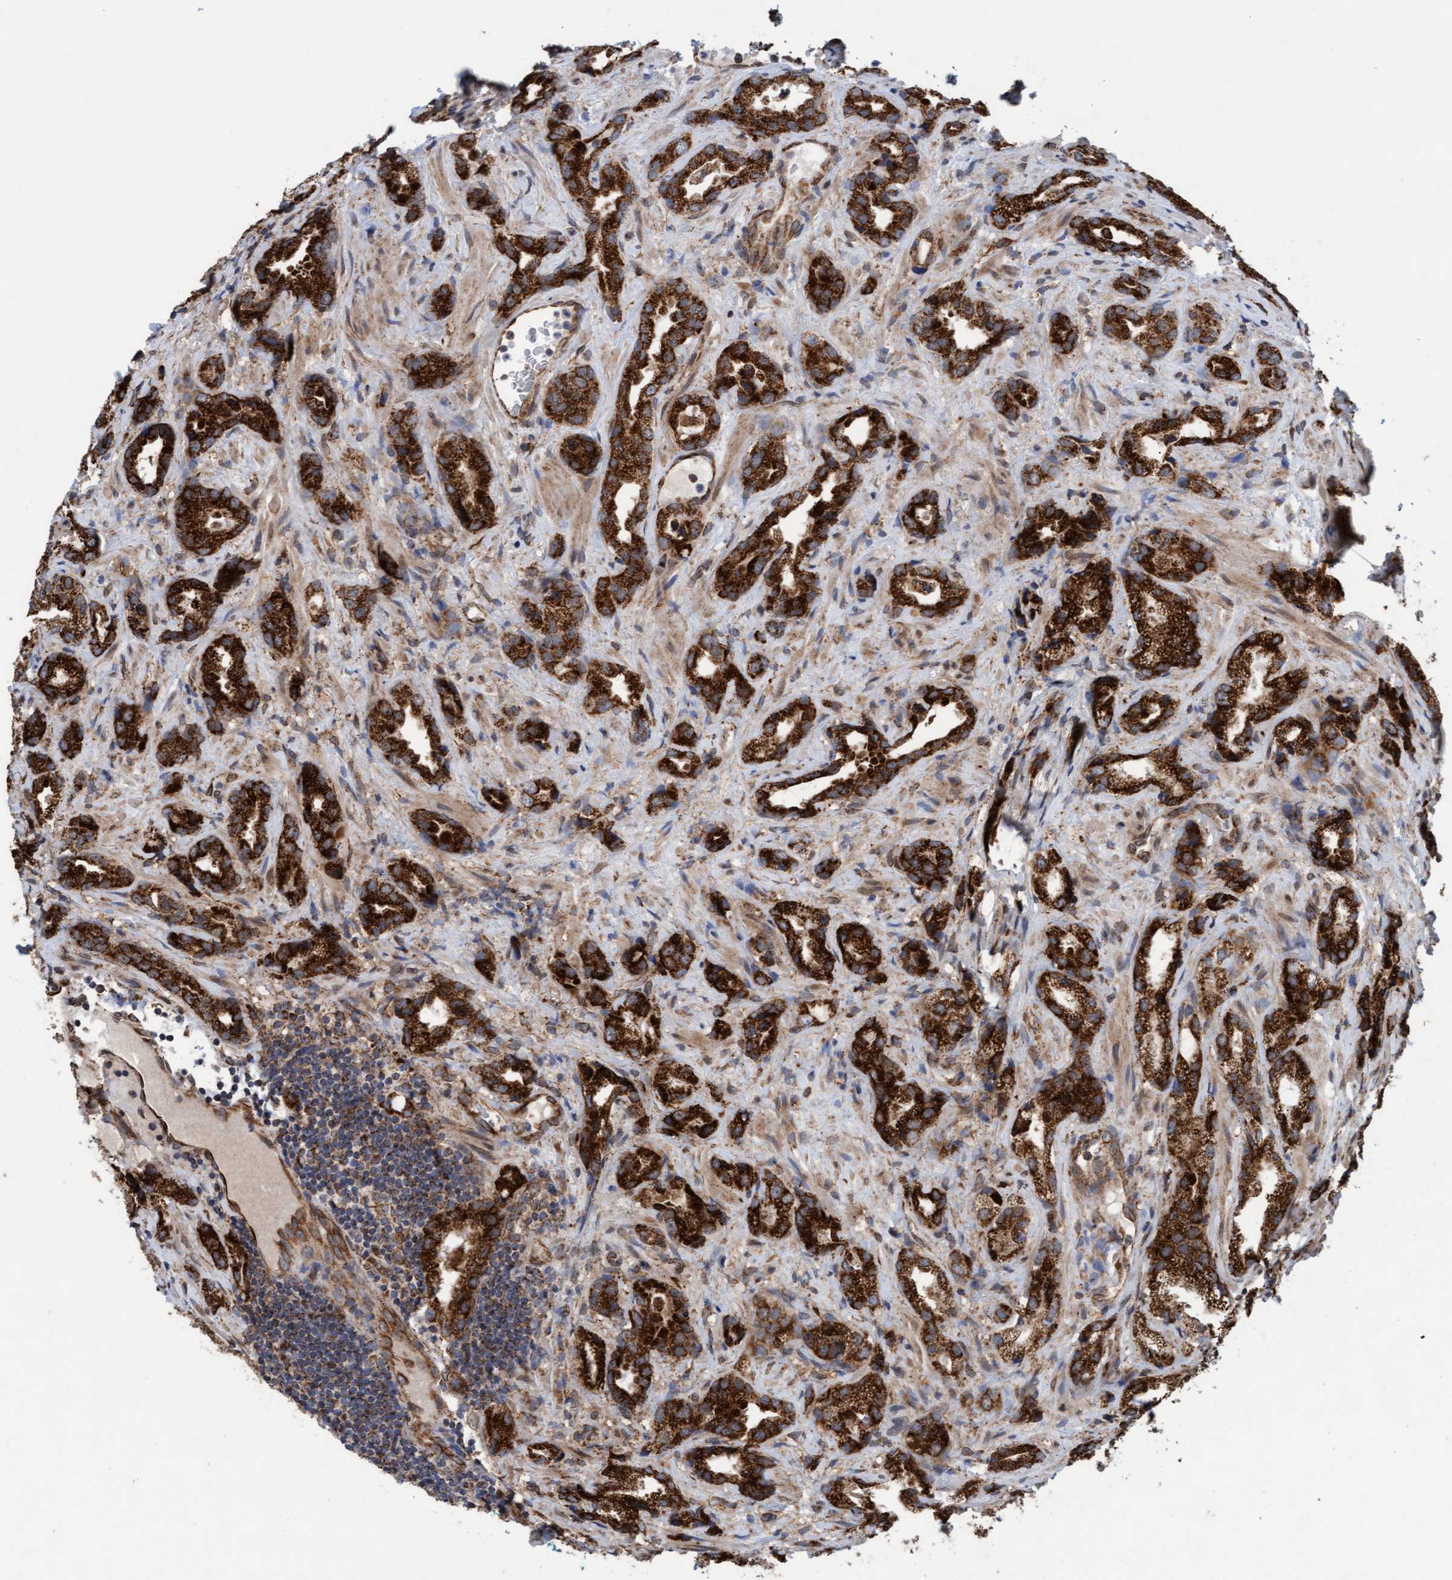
{"staining": {"intensity": "strong", "quantity": ">75%", "location": "cytoplasmic/membranous"}, "tissue": "prostate cancer", "cell_type": "Tumor cells", "image_type": "cancer", "snomed": [{"axis": "morphology", "description": "Adenocarcinoma, High grade"}, {"axis": "topography", "description": "Prostate"}], "caption": "Immunohistochemistry (IHC) of human prostate adenocarcinoma (high-grade) reveals high levels of strong cytoplasmic/membranous expression in approximately >75% of tumor cells.", "gene": "MRPS23", "patient": {"sex": "male", "age": 63}}